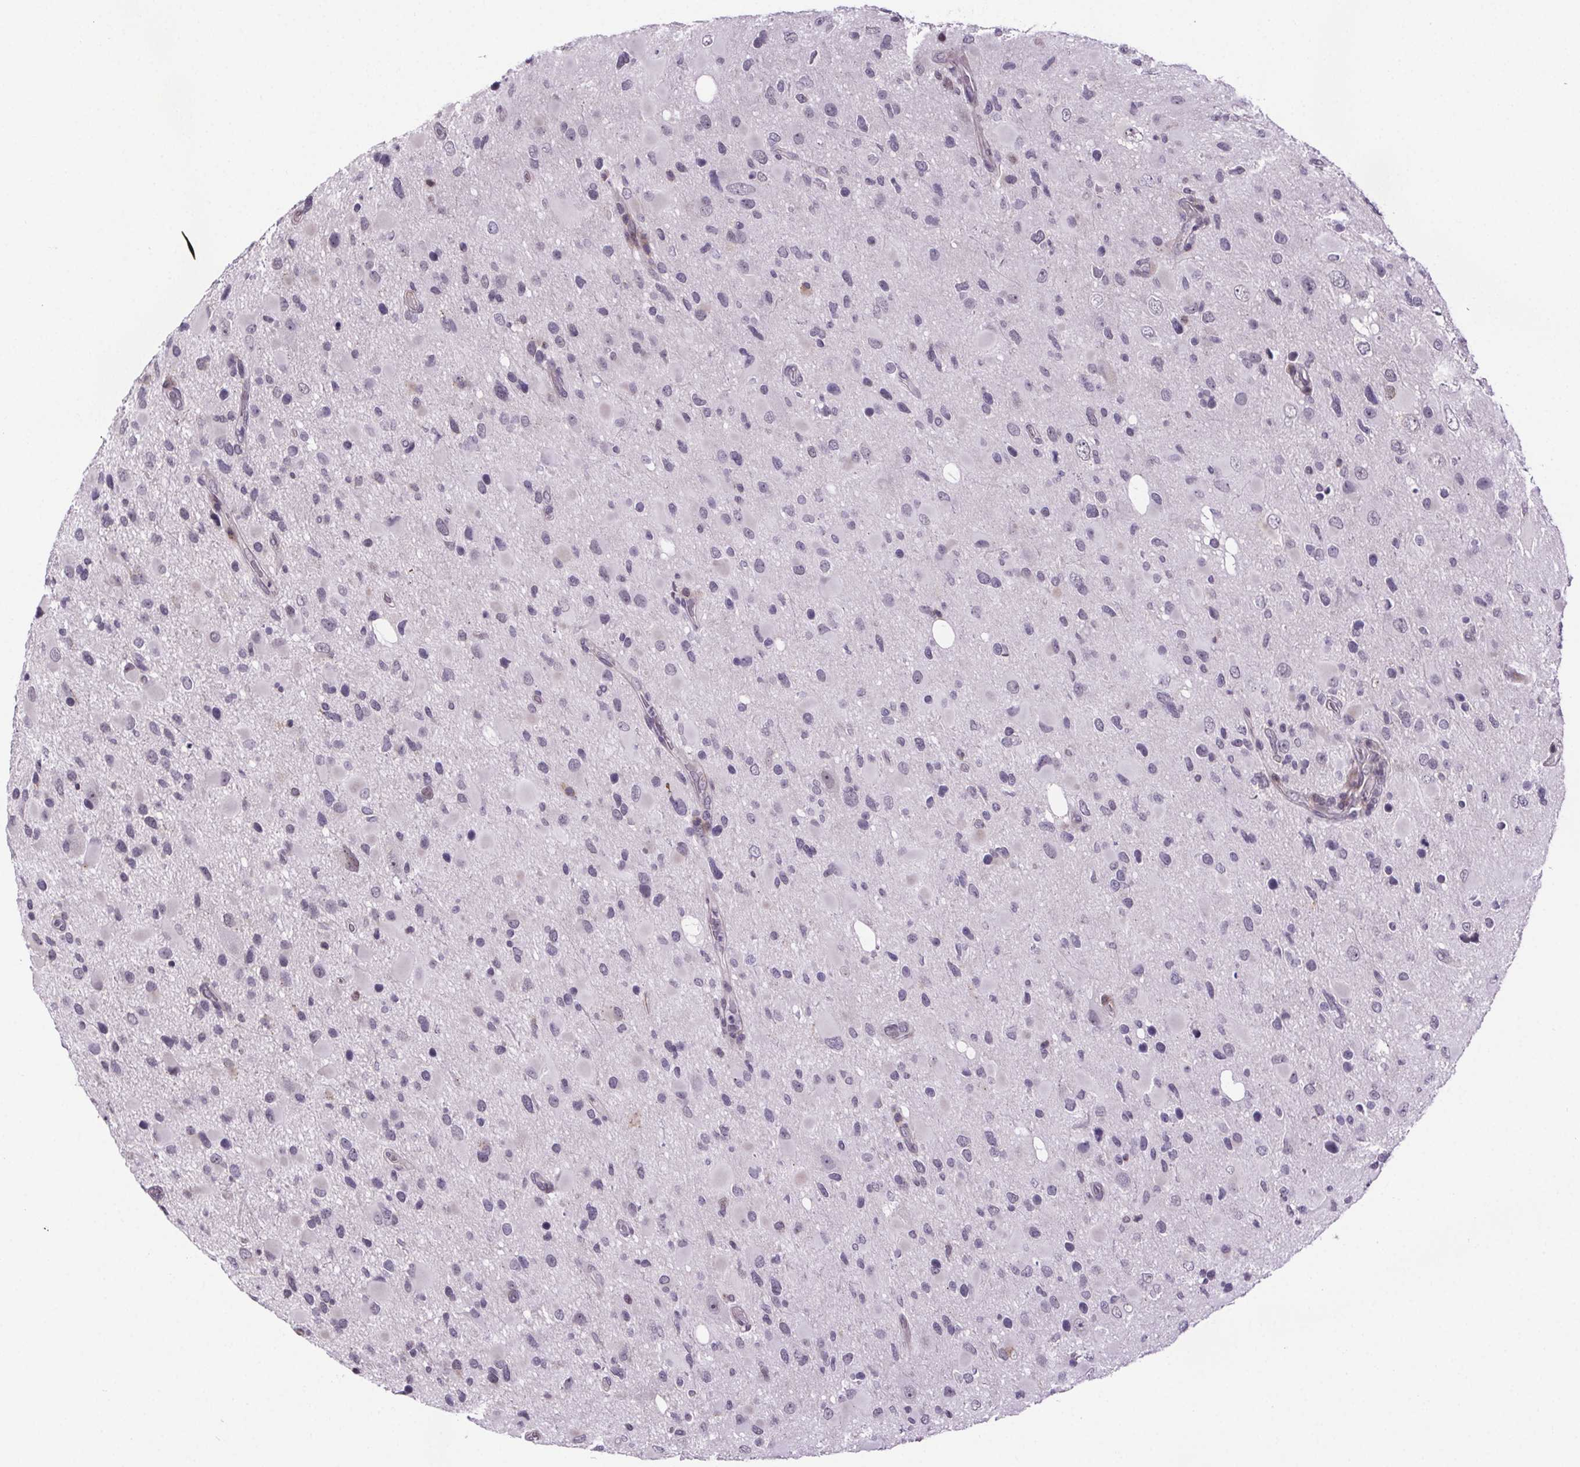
{"staining": {"intensity": "weak", "quantity": "<25%", "location": "cytoplasmic/membranous"}, "tissue": "glioma", "cell_type": "Tumor cells", "image_type": "cancer", "snomed": [{"axis": "morphology", "description": "Glioma, malignant, Low grade"}, {"axis": "topography", "description": "Brain"}], "caption": "DAB immunohistochemical staining of malignant low-grade glioma shows no significant expression in tumor cells.", "gene": "TTC12", "patient": {"sex": "female", "age": 32}}